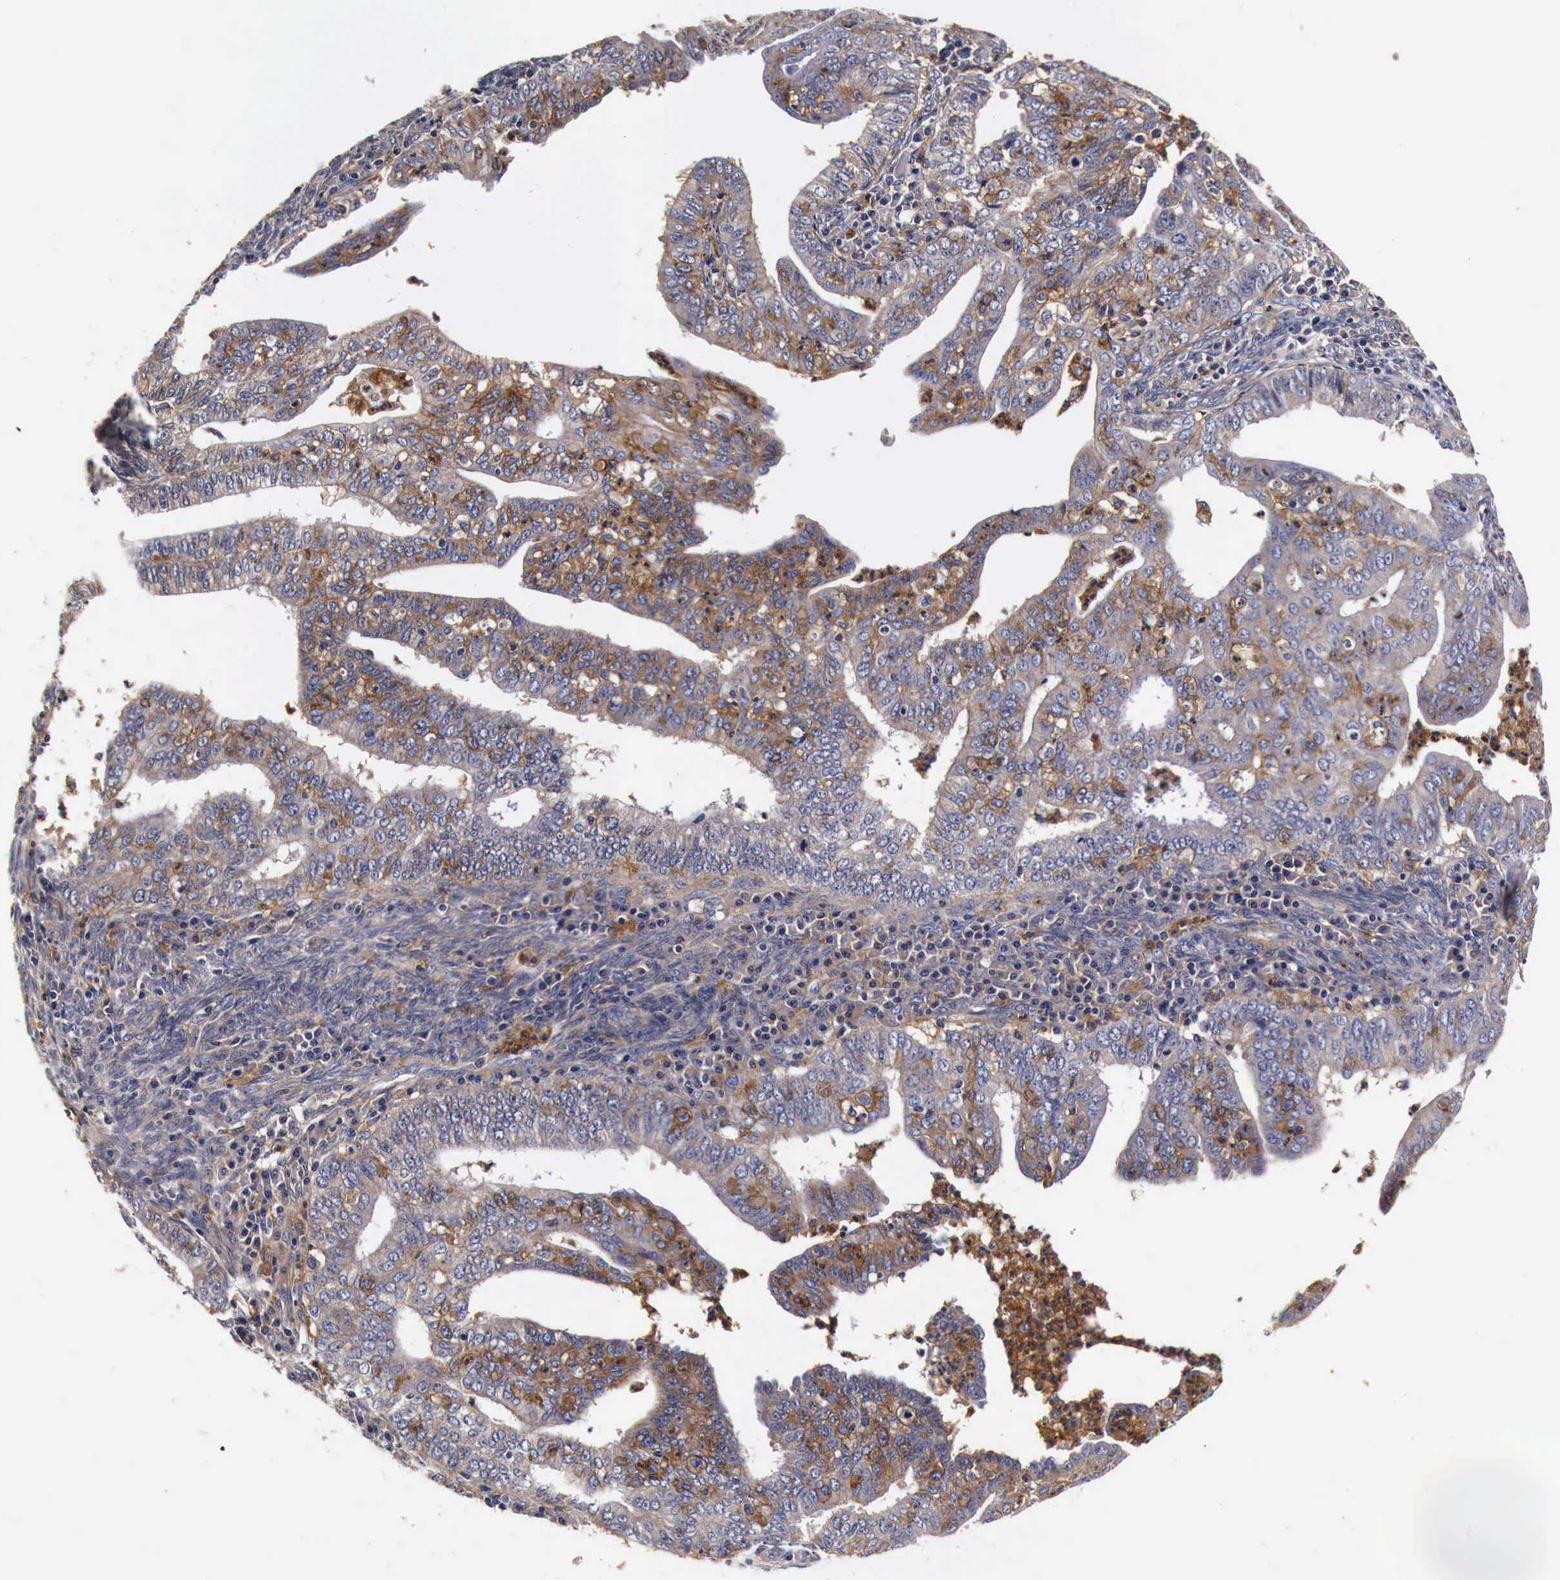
{"staining": {"intensity": "weak", "quantity": ">75%", "location": "cytoplasmic/membranous"}, "tissue": "endometrial cancer", "cell_type": "Tumor cells", "image_type": "cancer", "snomed": [{"axis": "morphology", "description": "Adenocarcinoma, NOS"}, {"axis": "topography", "description": "Endometrium"}], "caption": "About >75% of tumor cells in endometrial adenocarcinoma reveal weak cytoplasmic/membranous protein staining as visualized by brown immunohistochemical staining.", "gene": "RP2", "patient": {"sex": "female", "age": 66}}